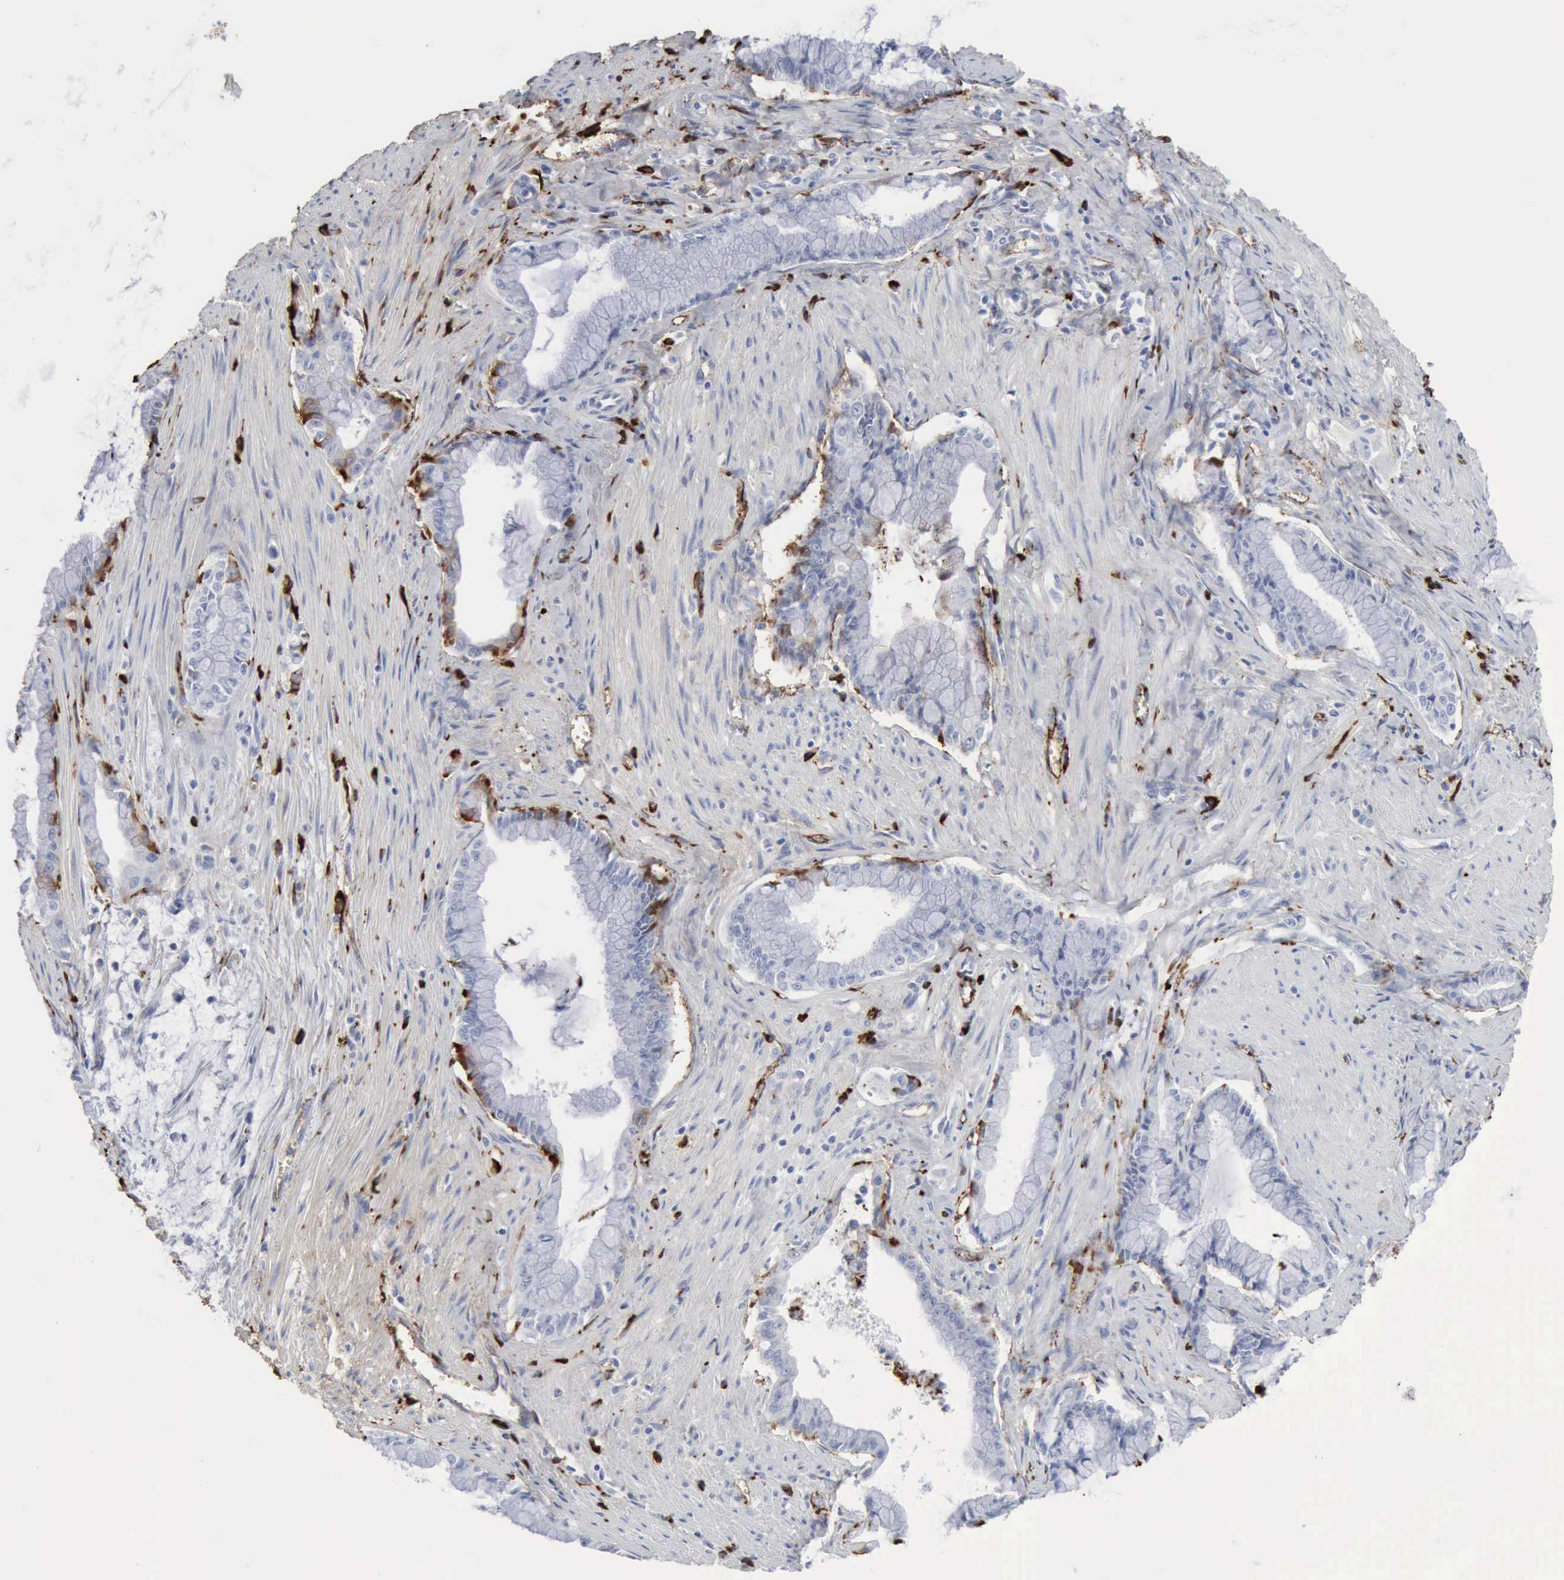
{"staining": {"intensity": "negative", "quantity": "none", "location": "none"}, "tissue": "pancreatic cancer", "cell_type": "Tumor cells", "image_type": "cancer", "snomed": [{"axis": "morphology", "description": "Adenocarcinoma, NOS"}, {"axis": "topography", "description": "Pancreas"}], "caption": "Immunohistochemical staining of human adenocarcinoma (pancreatic) shows no significant positivity in tumor cells. (Stains: DAB immunohistochemistry with hematoxylin counter stain, Microscopy: brightfield microscopy at high magnification).", "gene": "C4BPA", "patient": {"sex": "male", "age": 59}}